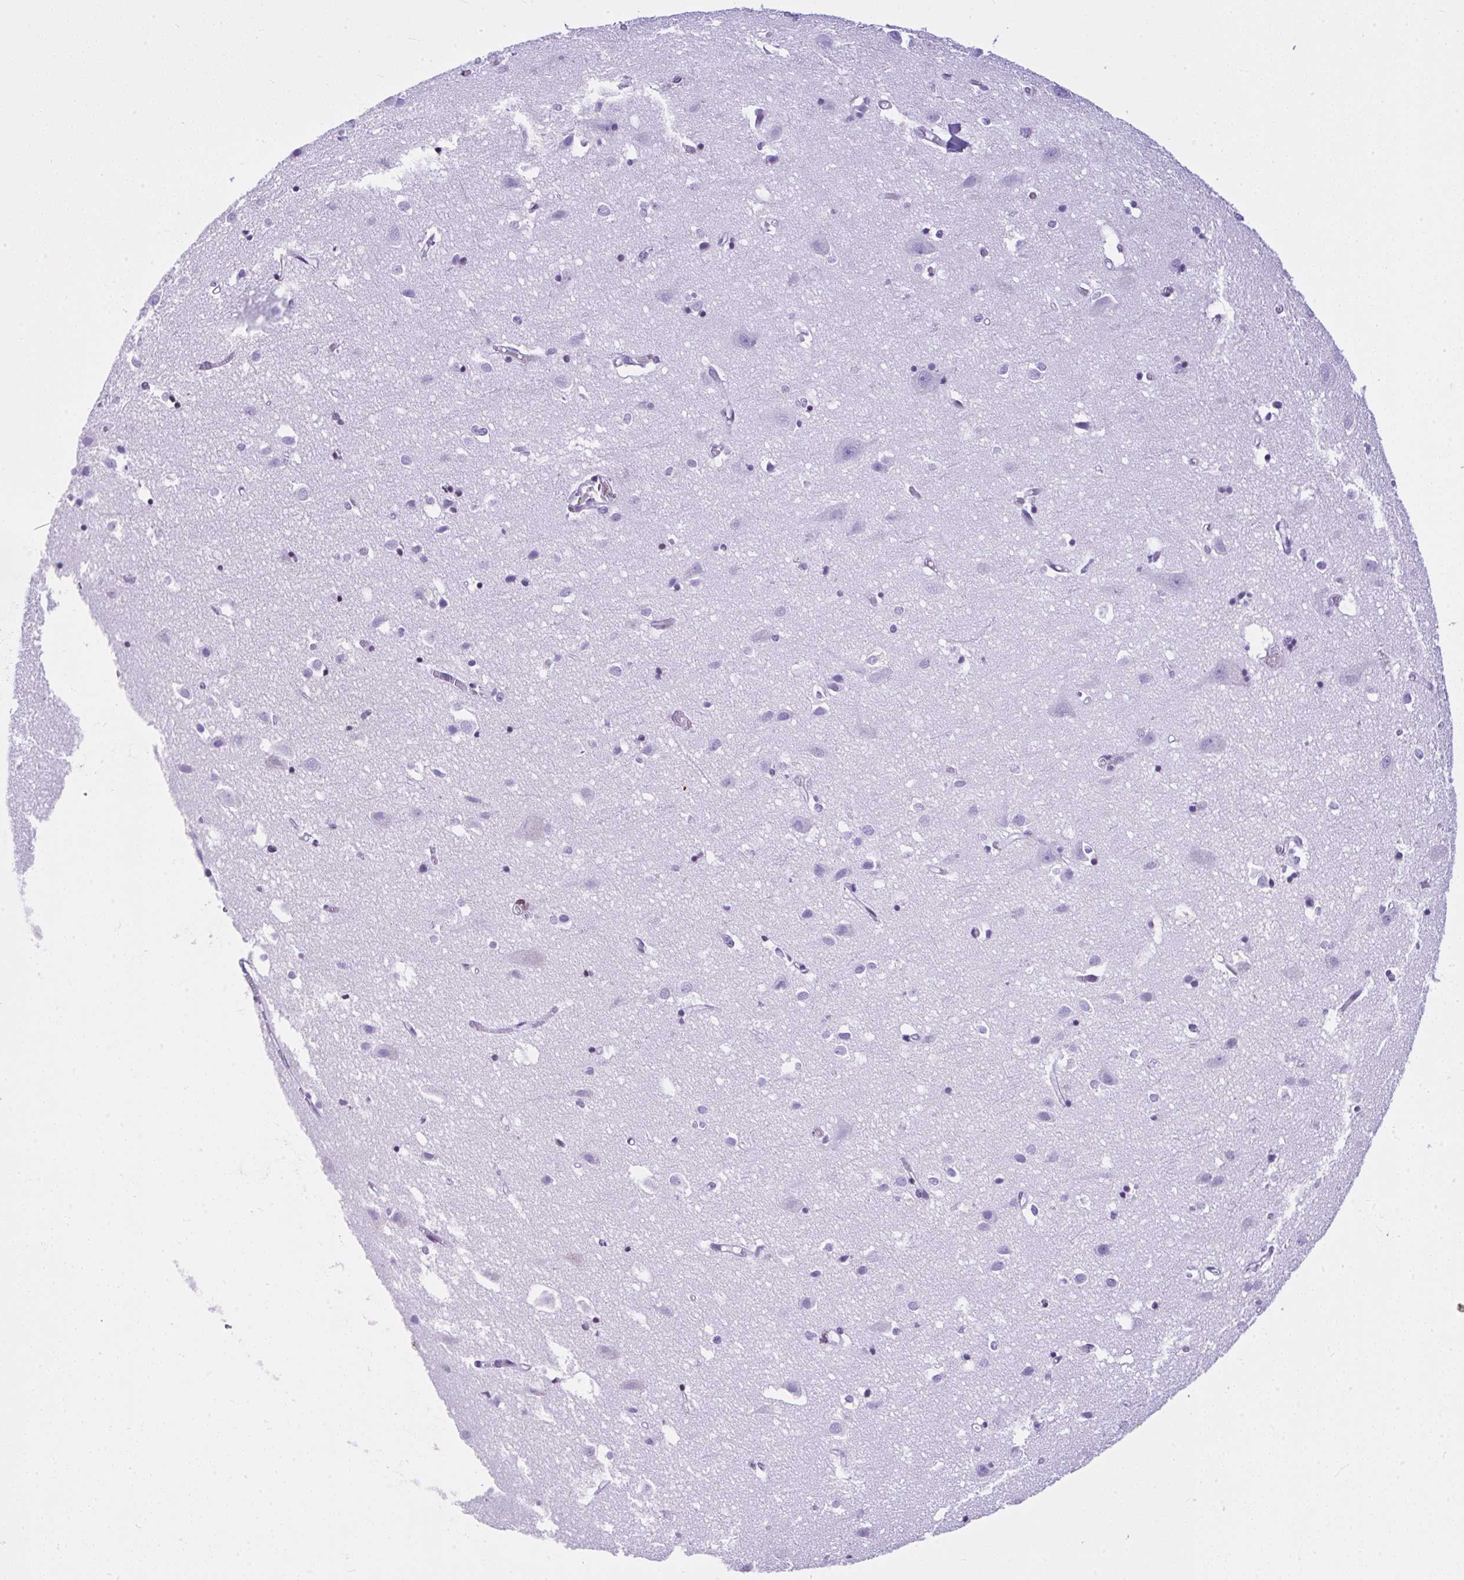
{"staining": {"intensity": "negative", "quantity": "none", "location": "none"}, "tissue": "cerebral cortex", "cell_type": "Endothelial cells", "image_type": "normal", "snomed": [{"axis": "morphology", "description": "Normal tissue, NOS"}, {"axis": "topography", "description": "Cerebral cortex"}], "caption": "Endothelial cells show no significant expression in benign cerebral cortex. (Stains: DAB immunohistochemistry (IHC) with hematoxylin counter stain, Microscopy: brightfield microscopy at high magnification).", "gene": "KRT27", "patient": {"sex": "male", "age": 70}}